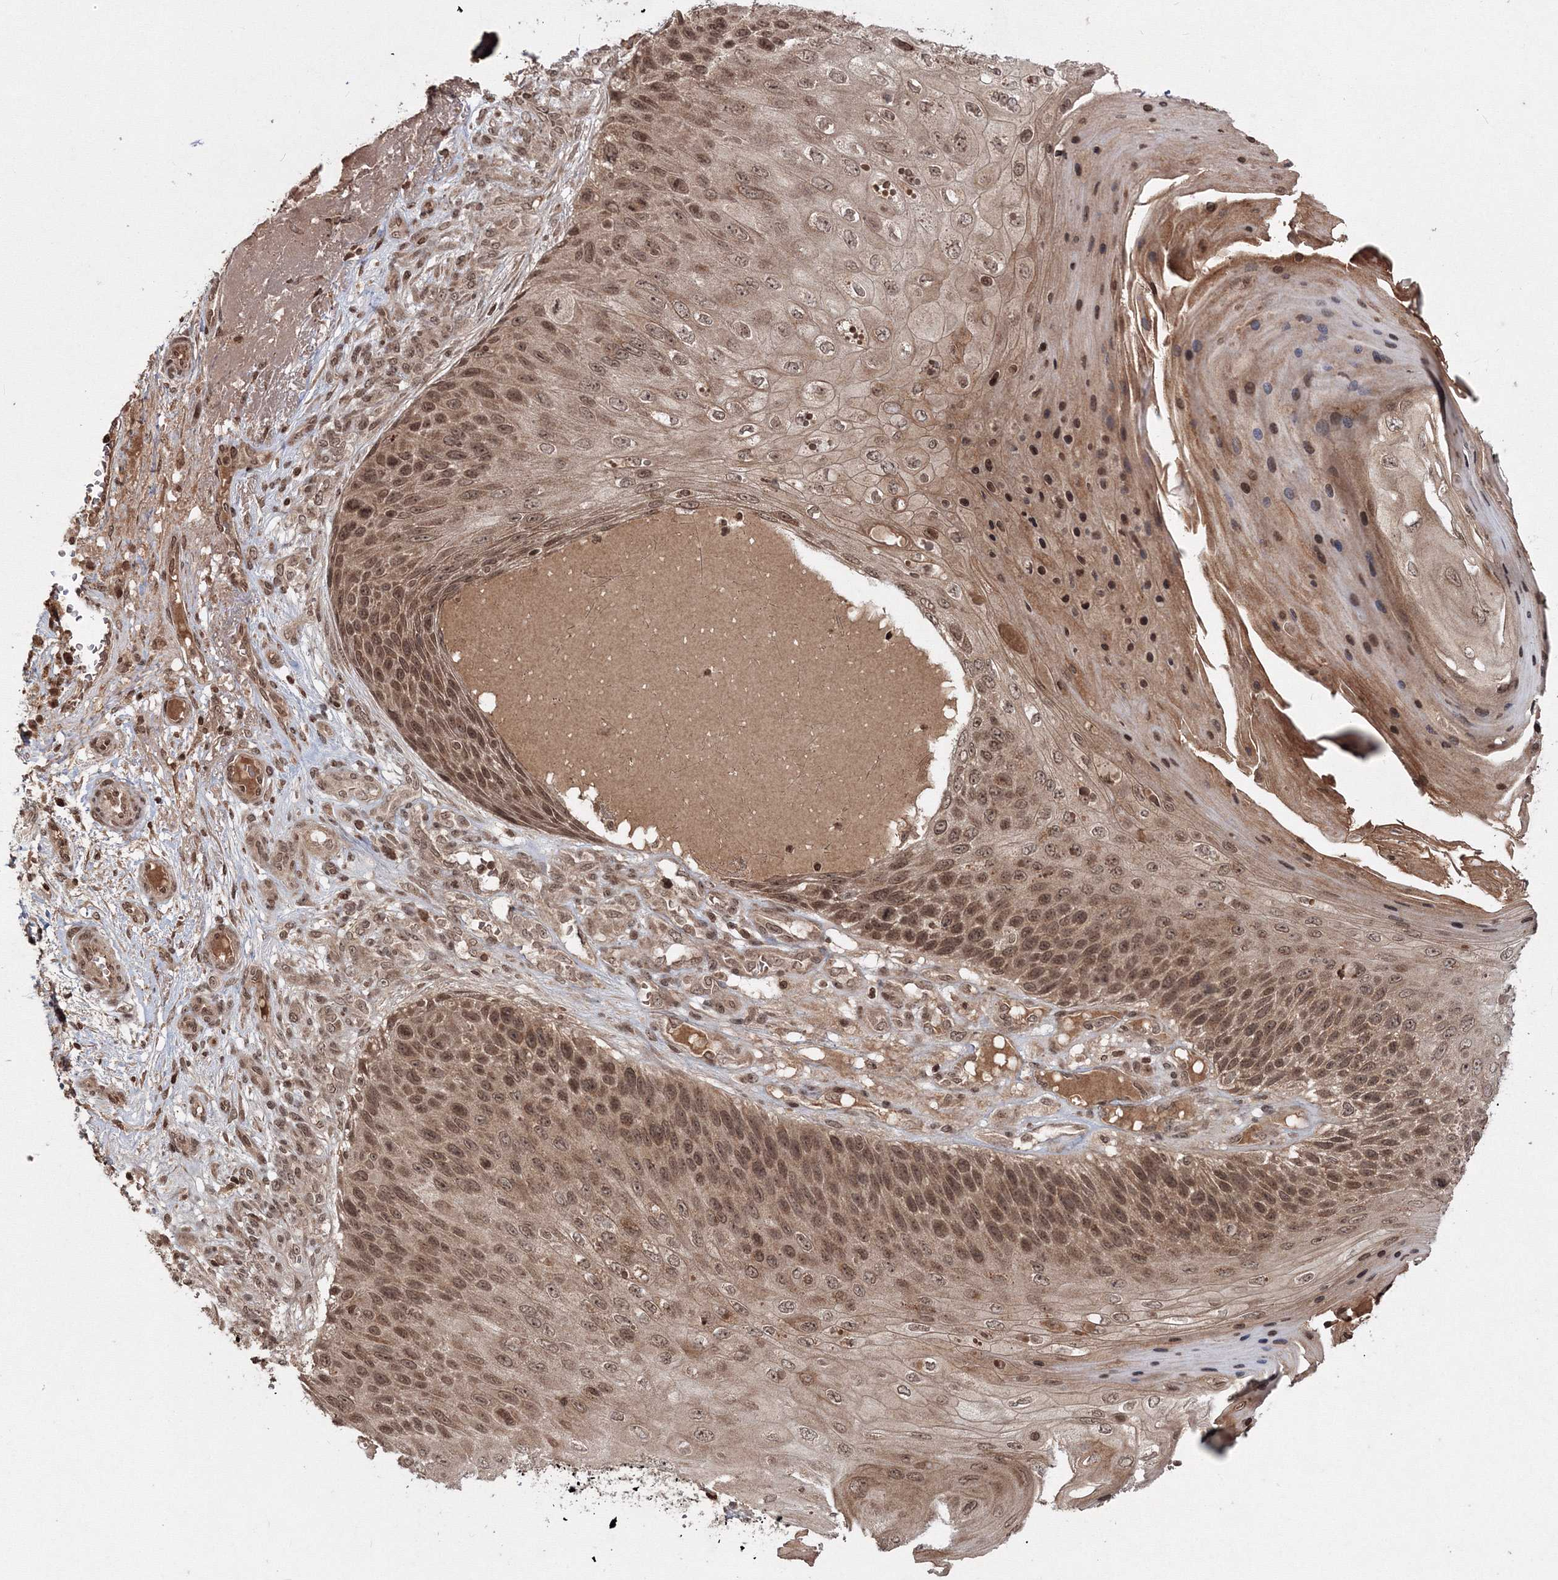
{"staining": {"intensity": "moderate", "quantity": ">75%", "location": "nuclear"}, "tissue": "skin cancer", "cell_type": "Tumor cells", "image_type": "cancer", "snomed": [{"axis": "morphology", "description": "Squamous cell carcinoma, NOS"}, {"axis": "topography", "description": "Skin"}], "caption": "Protein staining of skin cancer (squamous cell carcinoma) tissue displays moderate nuclear staining in approximately >75% of tumor cells.", "gene": "PEX13", "patient": {"sex": "female", "age": 88}}